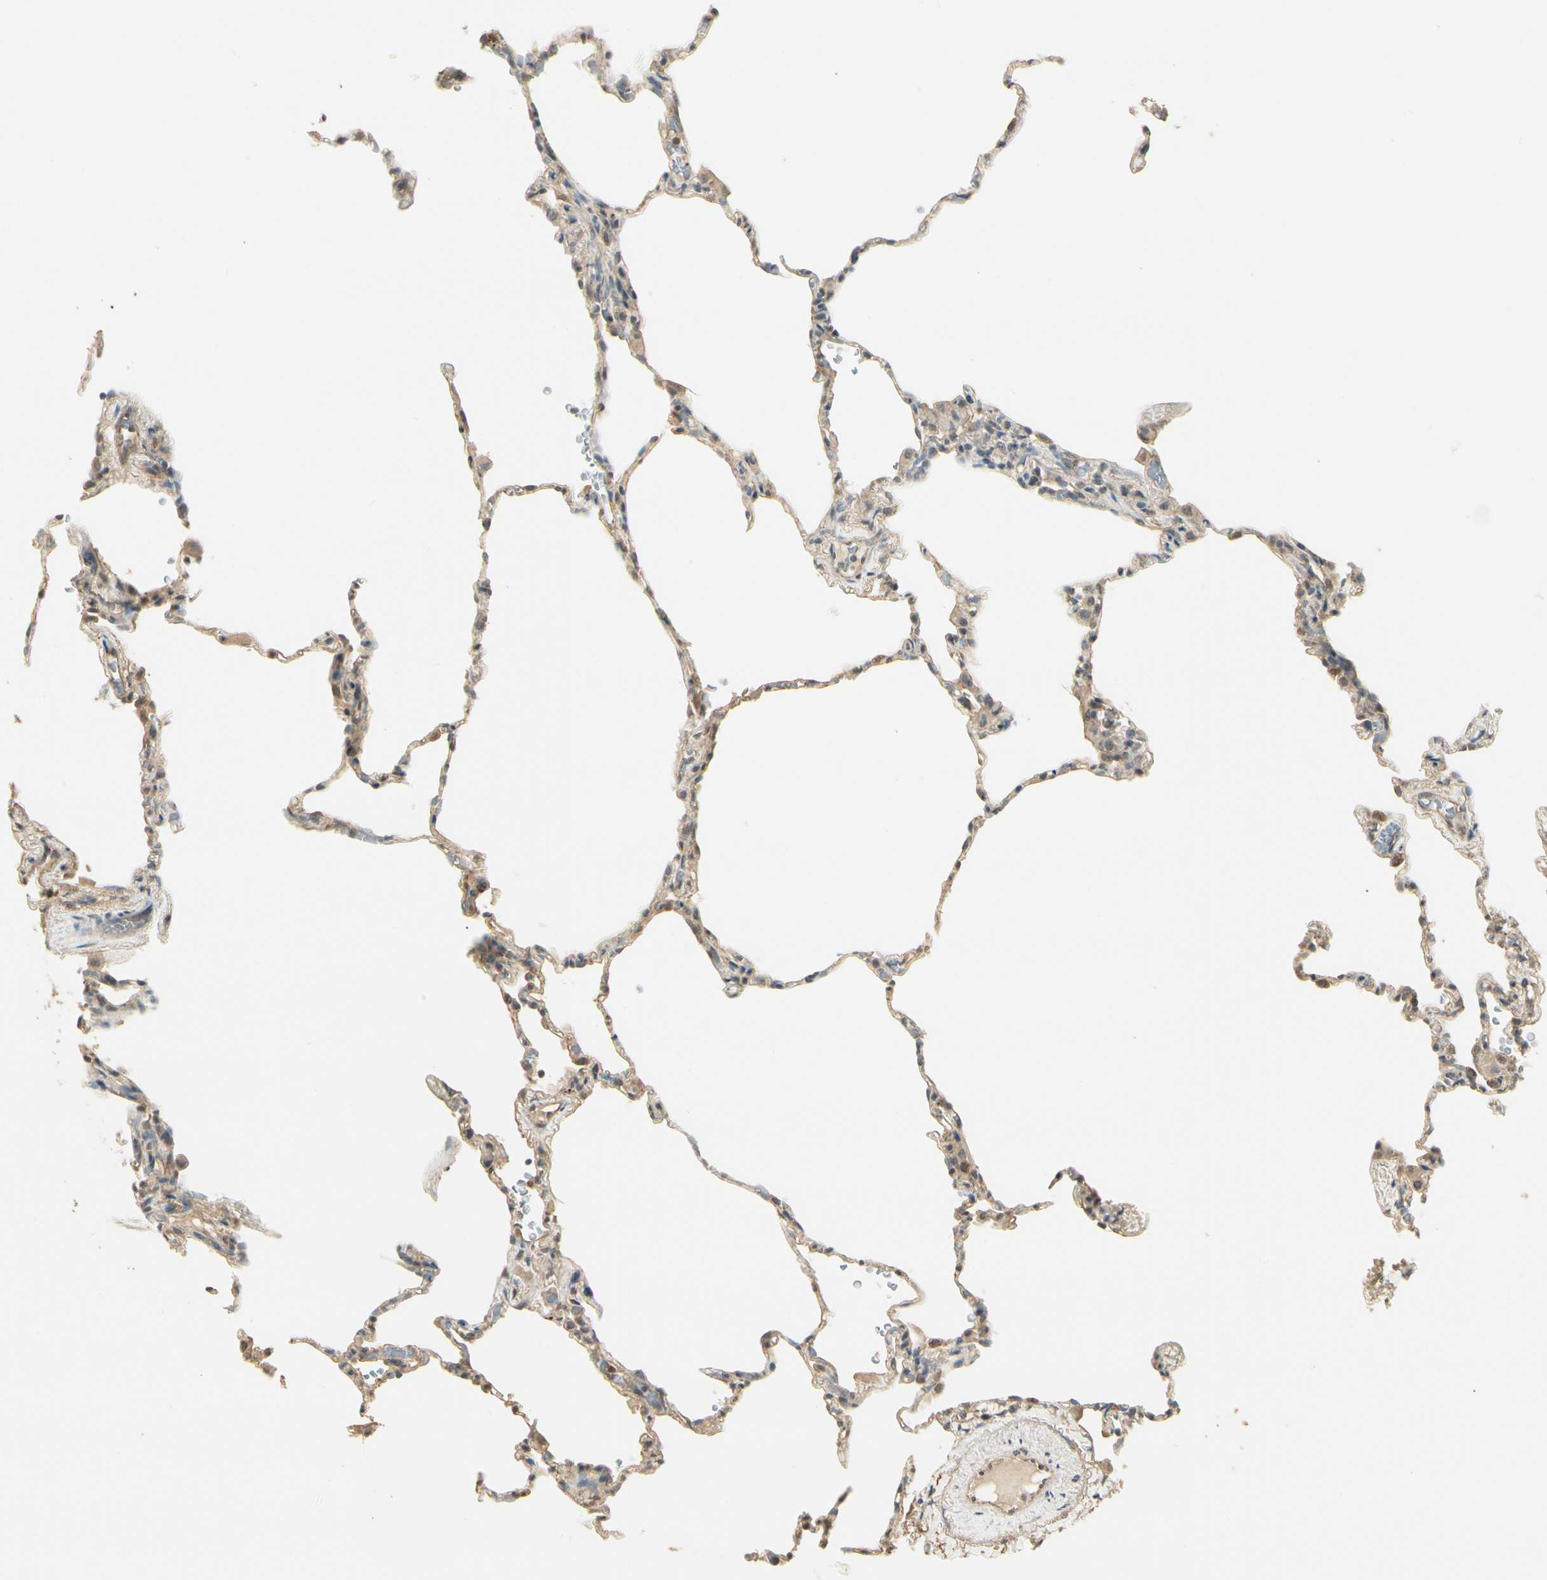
{"staining": {"intensity": "weak", "quantity": "25%-75%", "location": "cytoplasmic/membranous"}, "tissue": "lung", "cell_type": "Alveolar cells", "image_type": "normal", "snomed": [{"axis": "morphology", "description": "Normal tissue, NOS"}, {"axis": "topography", "description": "Lung"}], "caption": "Alveolar cells reveal weak cytoplasmic/membranous positivity in approximately 25%-75% of cells in unremarkable lung. The protein of interest is shown in brown color, while the nuclei are stained blue.", "gene": "SGCA", "patient": {"sex": "male", "age": 59}}